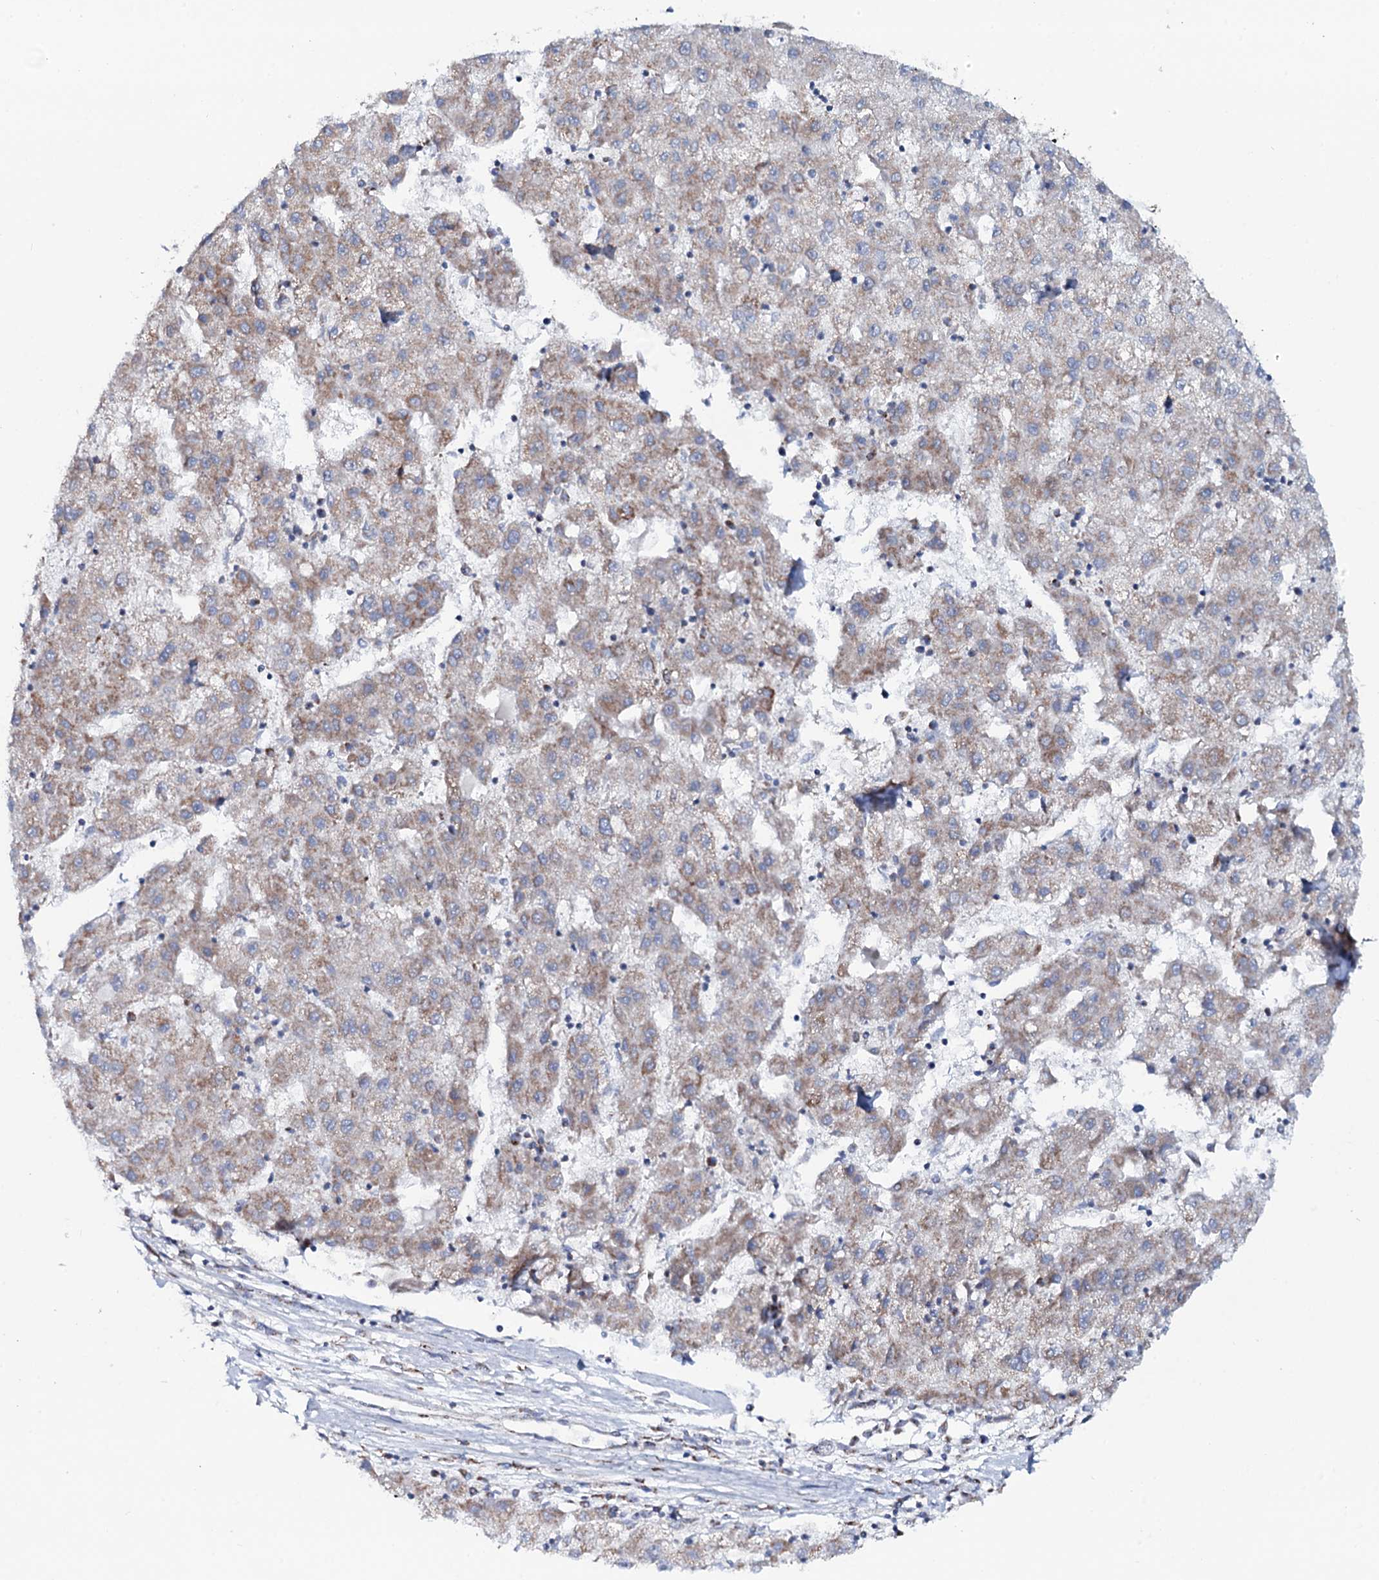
{"staining": {"intensity": "weak", "quantity": ">75%", "location": "cytoplasmic/membranous"}, "tissue": "liver cancer", "cell_type": "Tumor cells", "image_type": "cancer", "snomed": [{"axis": "morphology", "description": "Carcinoma, Hepatocellular, NOS"}, {"axis": "topography", "description": "Liver"}], "caption": "About >75% of tumor cells in human liver hepatocellular carcinoma exhibit weak cytoplasmic/membranous protein staining as visualized by brown immunohistochemical staining.", "gene": "MRPS35", "patient": {"sex": "male", "age": 72}}